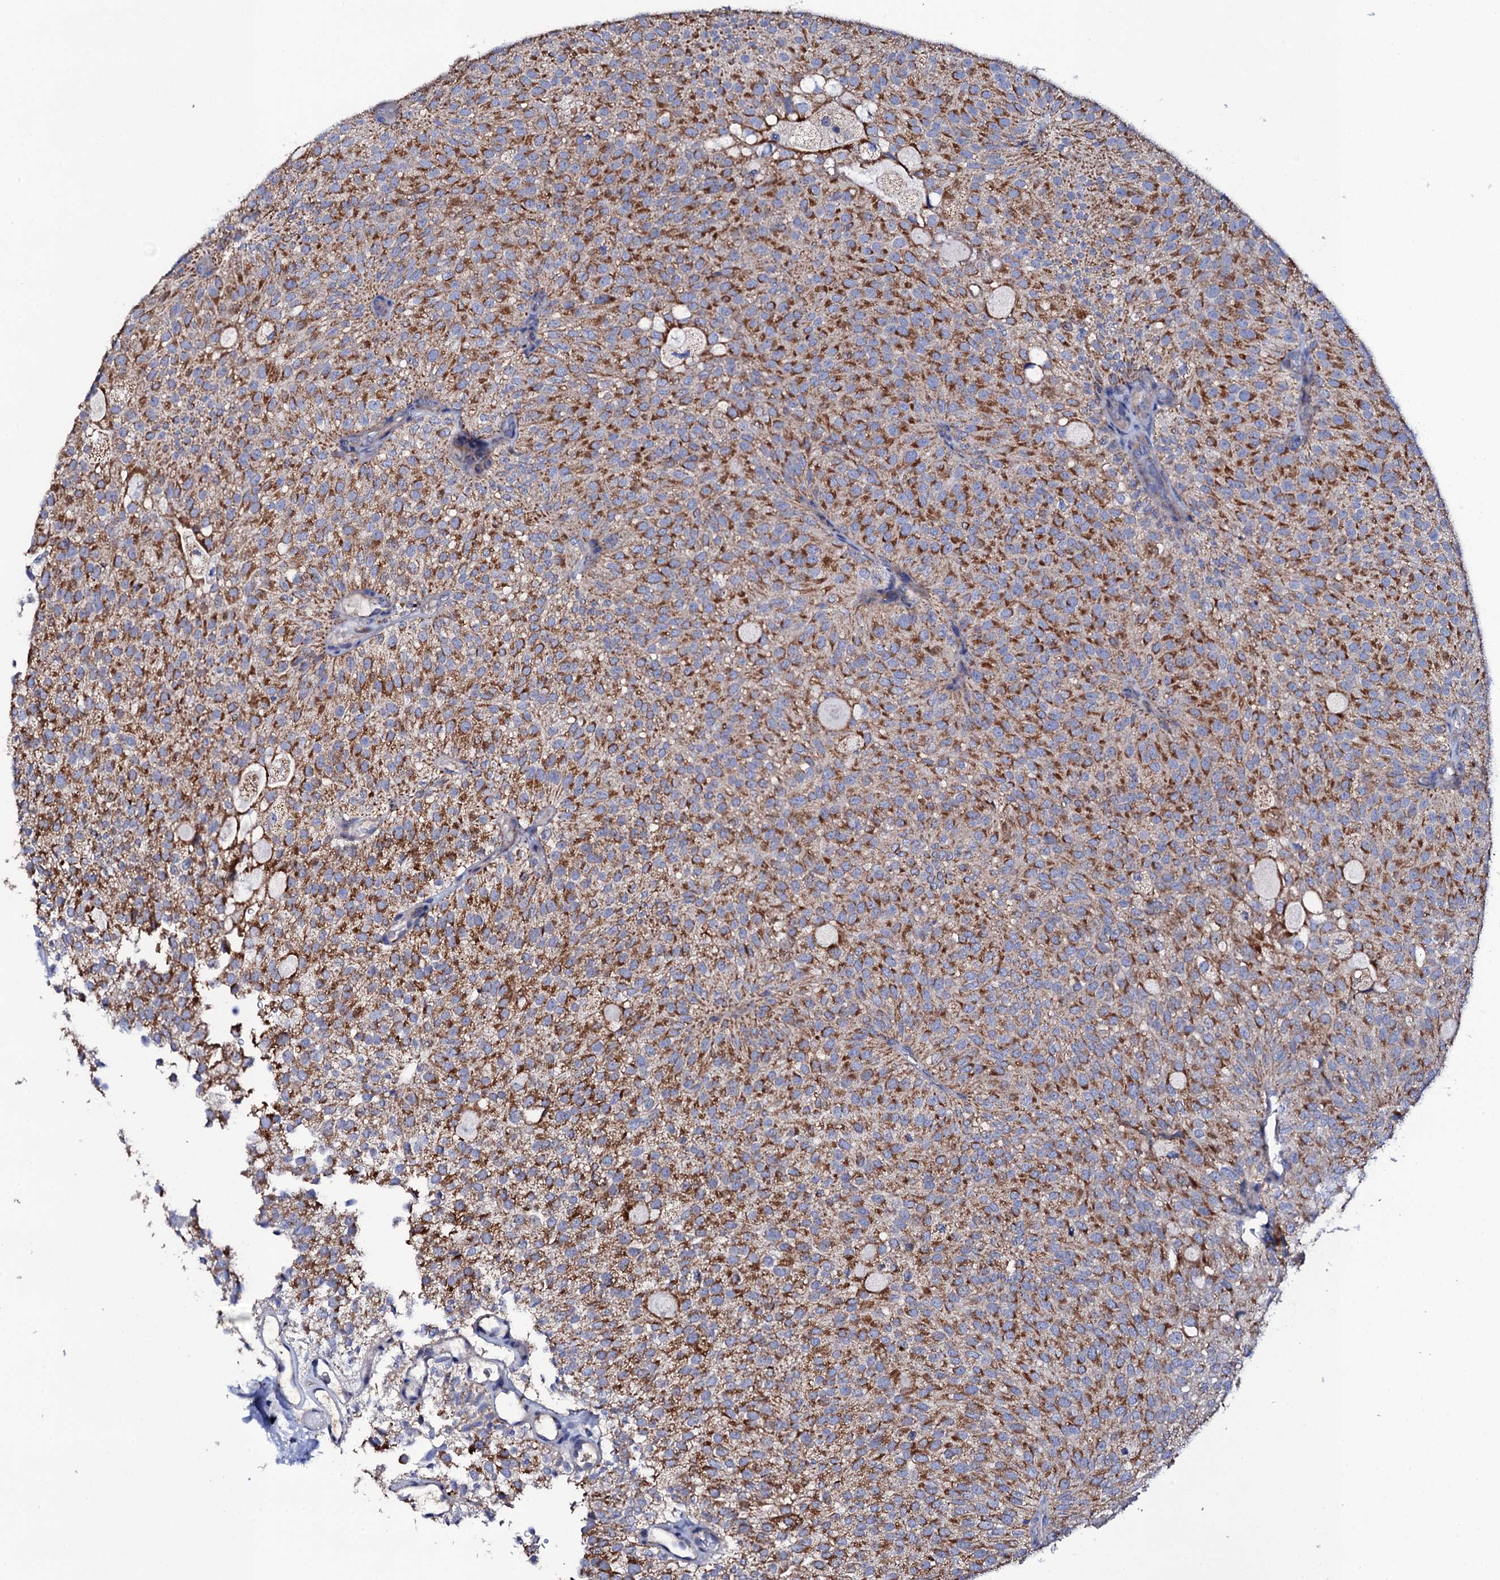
{"staining": {"intensity": "moderate", "quantity": ">75%", "location": "cytoplasmic/membranous"}, "tissue": "urothelial cancer", "cell_type": "Tumor cells", "image_type": "cancer", "snomed": [{"axis": "morphology", "description": "Urothelial carcinoma, Low grade"}, {"axis": "topography", "description": "Urinary bladder"}], "caption": "Moderate cytoplasmic/membranous positivity is identified in about >75% of tumor cells in urothelial carcinoma (low-grade).", "gene": "TCAF2", "patient": {"sex": "male", "age": 78}}